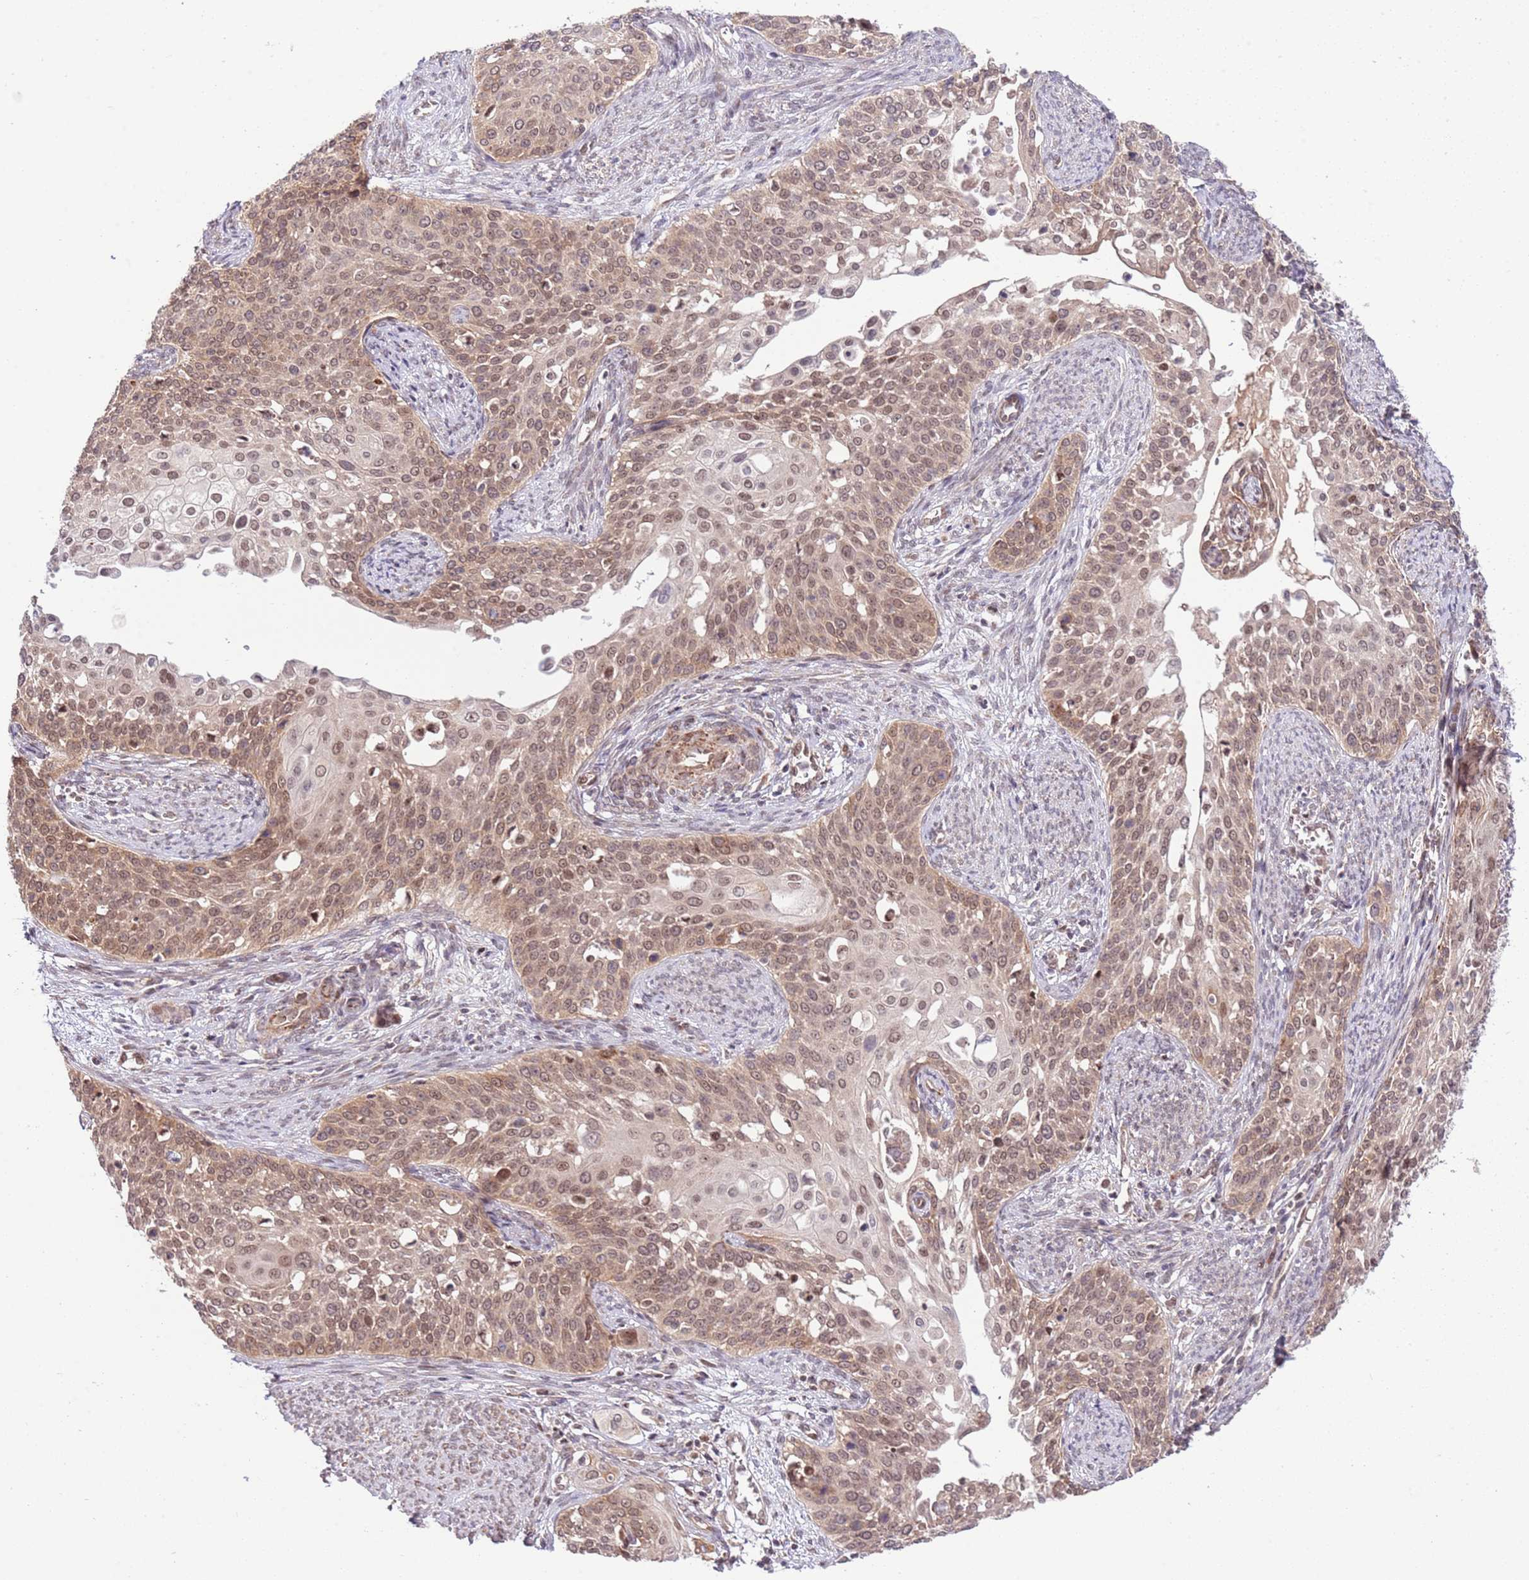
{"staining": {"intensity": "moderate", "quantity": ">75%", "location": "cytoplasmic/membranous,nuclear"}, "tissue": "cervical cancer", "cell_type": "Tumor cells", "image_type": "cancer", "snomed": [{"axis": "morphology", "description": "Squamous cell carcinoma, NOS"}, {"axis": "topography", "description": "Cervix"}], "caption": "About >75% of tumor cells in cervical cancer display moderate cytoplasmic/membranous and nuclear protein staining as visualized by brown immunohistochemical staining.", "gene": "CHD1", "patient": {"sex": "female", "age": 44}}